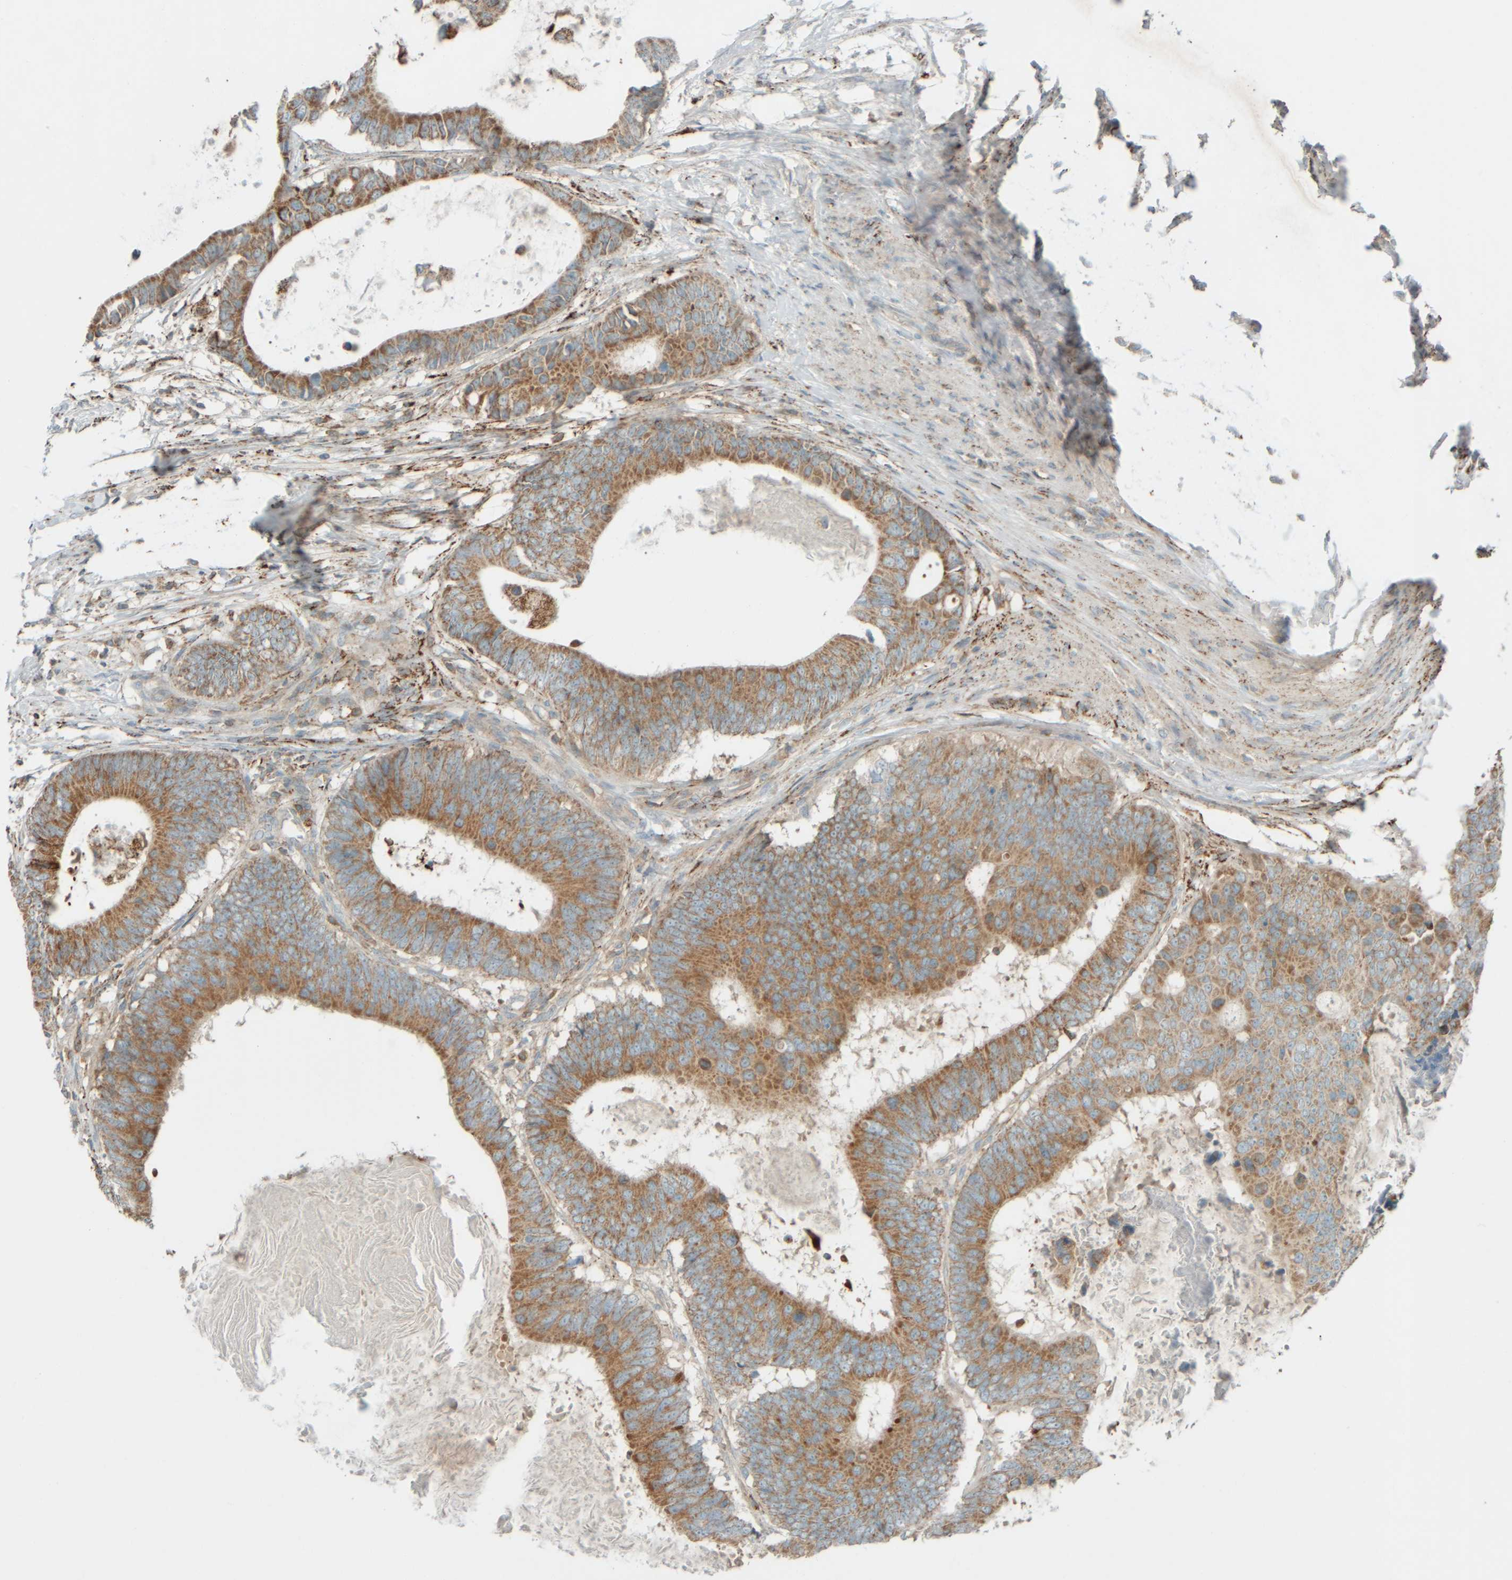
{"staining": {"intensity": "moderate", "quantity": ">75%", "location": "cytoplasmic/membranous"}, "tissue": "colorectal cancer", "cell_type": "Tumor cells", "image_type": "cancer", "snomed": [{"axis": "morphology", "description": "Adenocarcinoma, NOS"}, {"axis": "topography", "description": "Colon"}], "caption": "Immunohistochemistry (DAB) staining of colorectal adenocarcinoma reveals moderate cytoplasmic/membranous protein positivity in approximately >75% of tumor cells.", "gene": "SPAG5", "patient": {"sex": "male", "age": 56}}